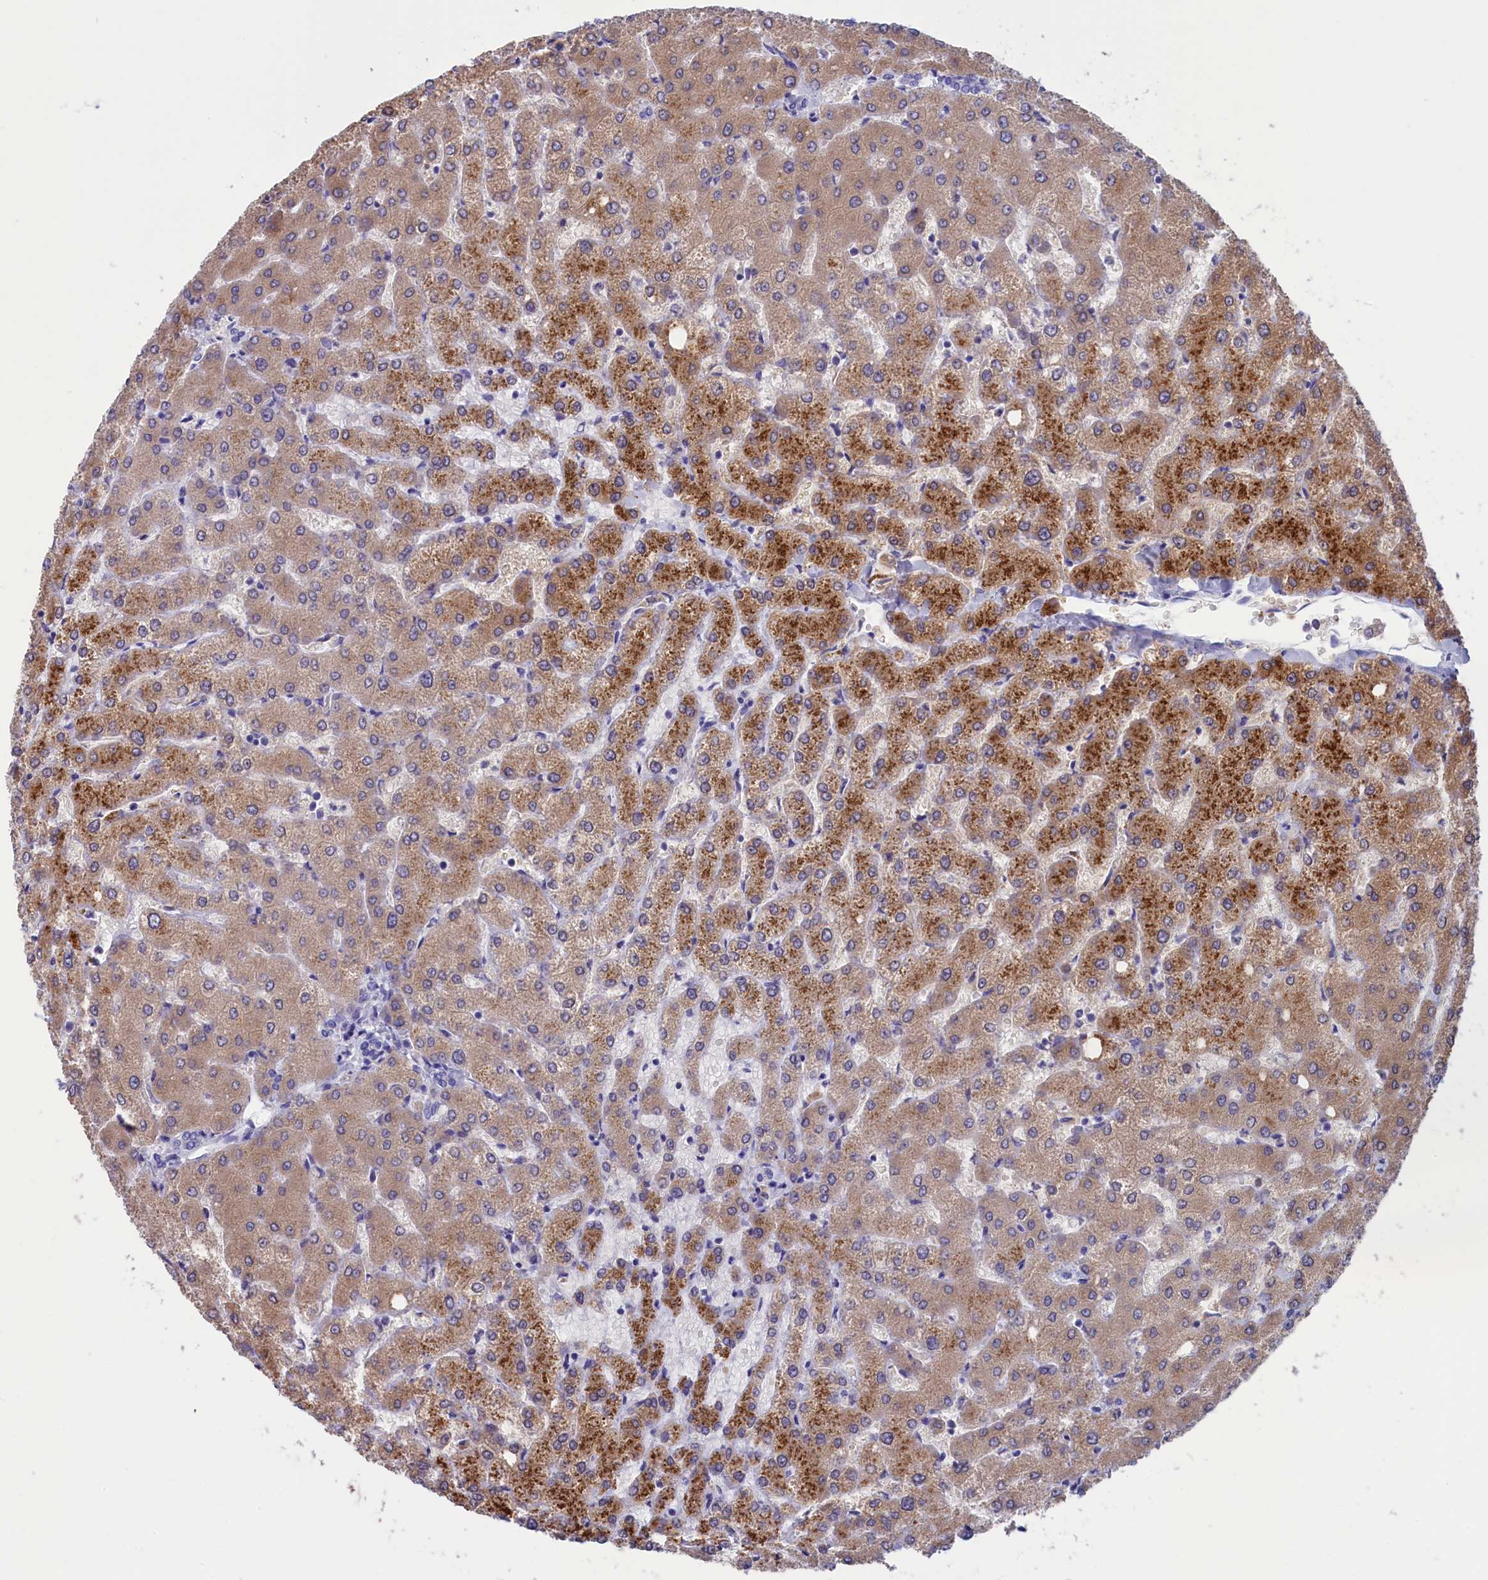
{"staining": {"intensity": "negative", "quantity": "none", "location": "none"}, "tissue": "liver", "cell_type": "Cholangiocytes", "image_type": "normal", "snomed": [{"axis": "morphology", "description": "Normal tissue, NOS"}, {"axis": "topography", "description": "Liver"}], "caption": "An immunohistochemistry (IHC) image of unremarkable liver is shown. There is no staining in cholangiocytes of liver. (Brightfield microscopy of DAB (3,3'-diaminobenzidine) IHC at high magnification).", "gene": "VPS35L", "patient": {"sex": "female", "age": 54}}